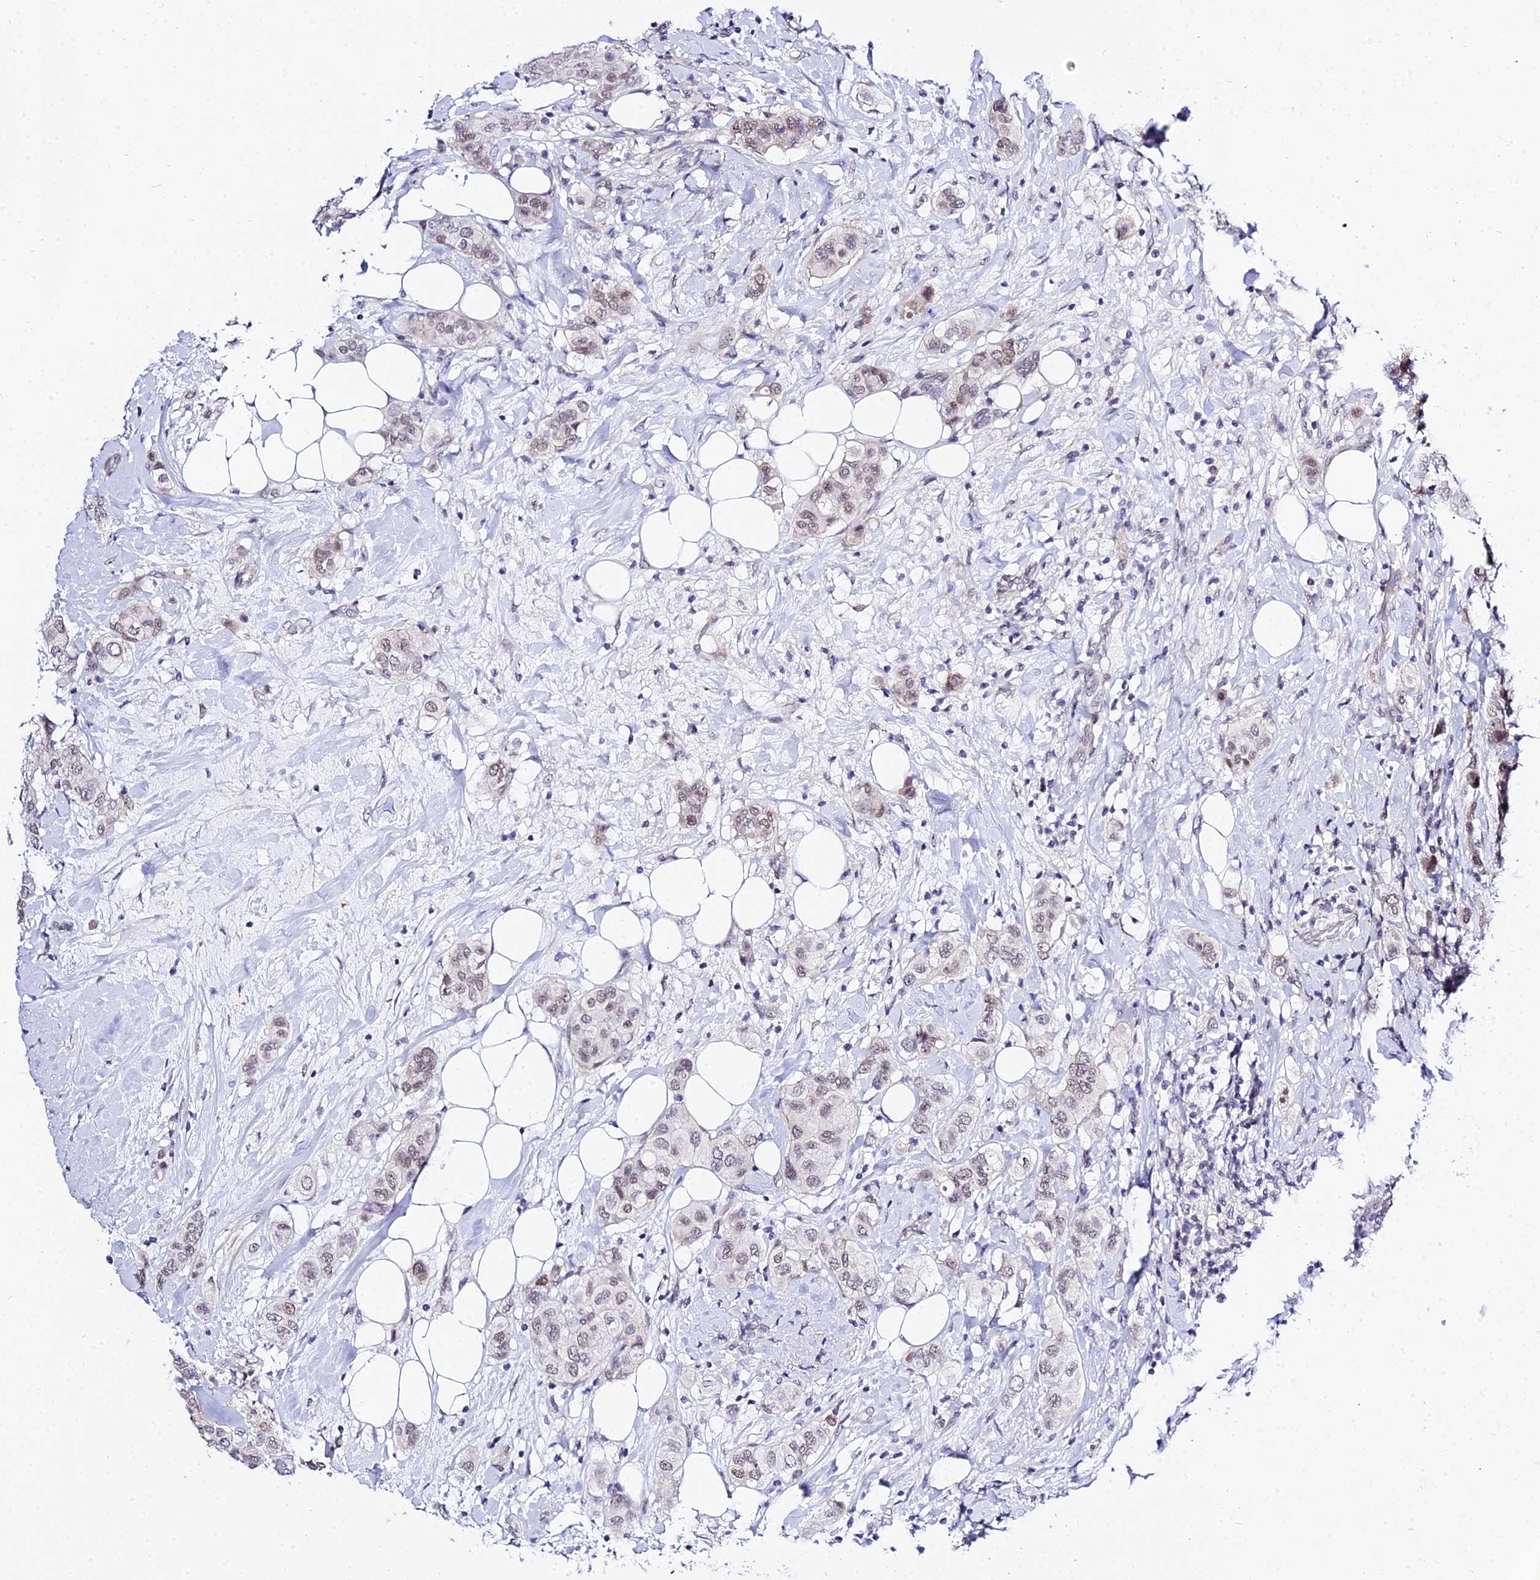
{"staining": {"intensity": "moderate", "quantity": "25%-75%", "location": "nuclear"}, "tissue": "breast cancer", "cell_type": "Tumor cells", "image_type": "cancer", "snomed": [{"axis": "morphology", "description": "Lobular carcinoma"}, {"axis": "topography", "description": "Breast"}], "caption": "Immunohistochemistry (IHC) (DAB (3,3'-diaminobenzidine)) staining of human breast lobular carcinoma exhibits moderate nuclear protein positivity in approximately 25%-75% of tumor cells.", "gene": "ZNF628", "patient": {"sex": "female", "age": 51}}